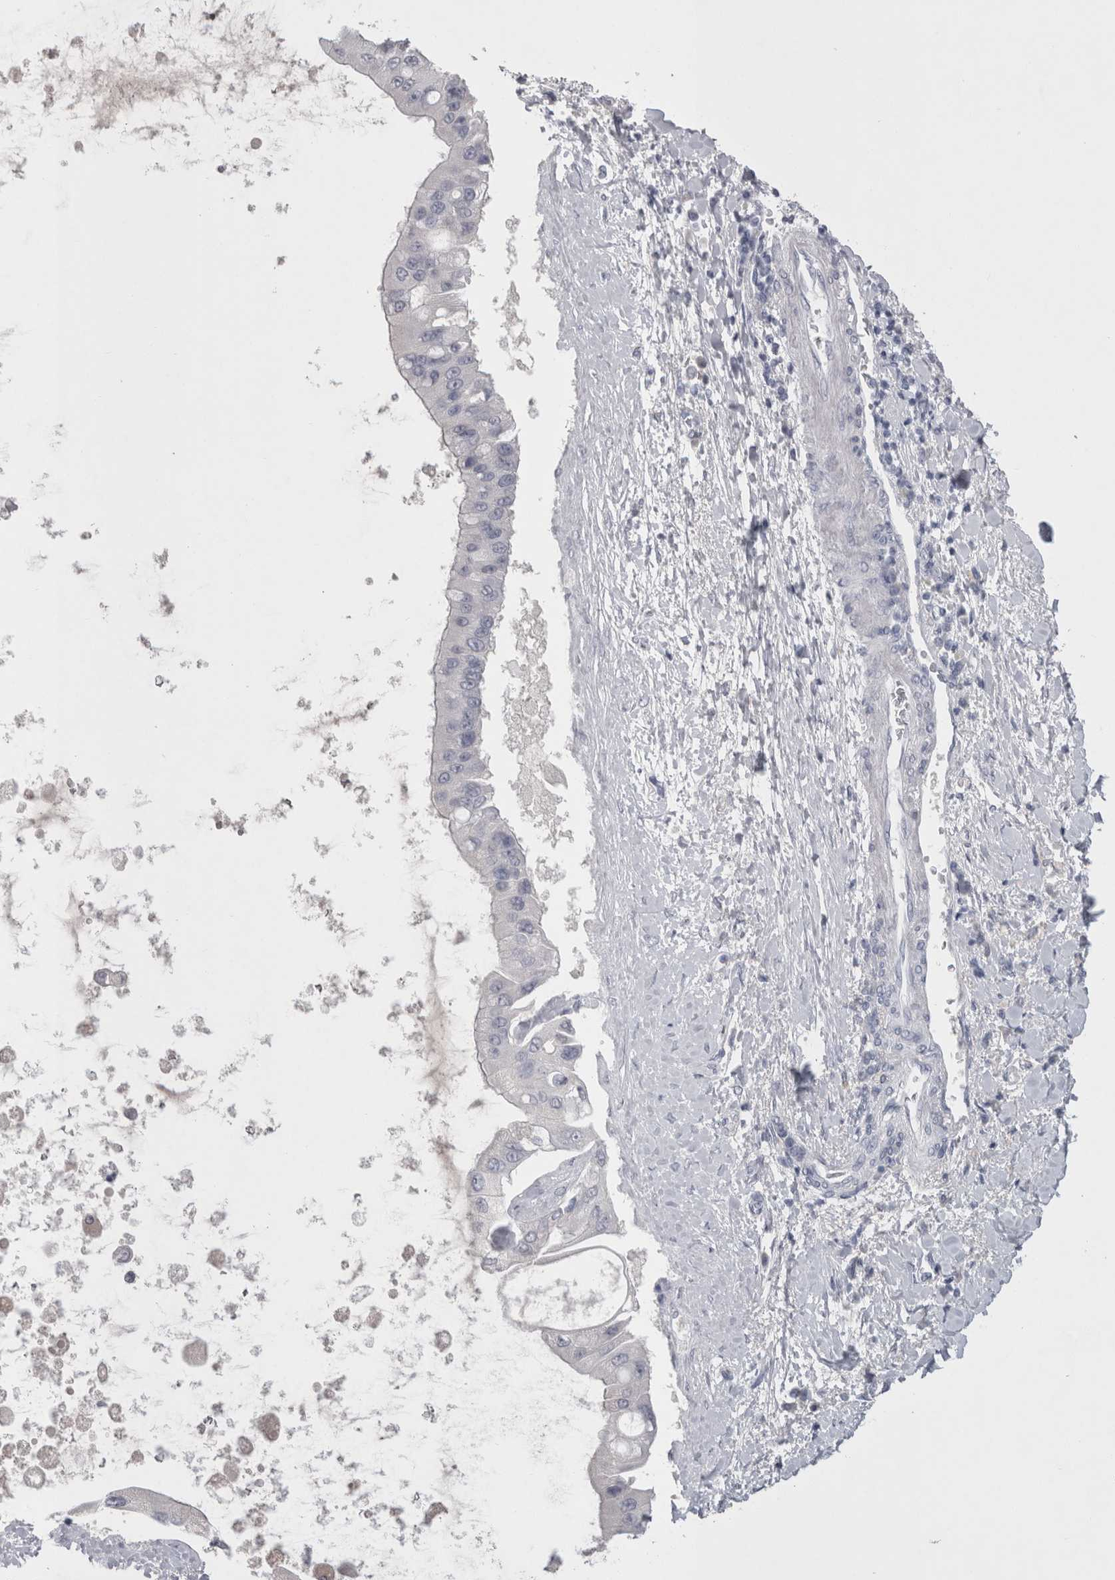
{"staining": {"intensity": "negative", "quantity": "none", "location": "none"}, "tissue": "liver cancer", "cell_type": "Tumor cells", "image_type": "cancer", "snomed": [{"axis": "morphology", "description": "Cholangiocarcinoma"}, {"axis": "topography", "description": "Liver"}], "caption": "Human liver cholangiocarcinoma stained for a protein using immunohistochemistry shows no positivity in tumor cells.", "gene": "ADAM2", "patient": {"sex": "male", "age": 50}}